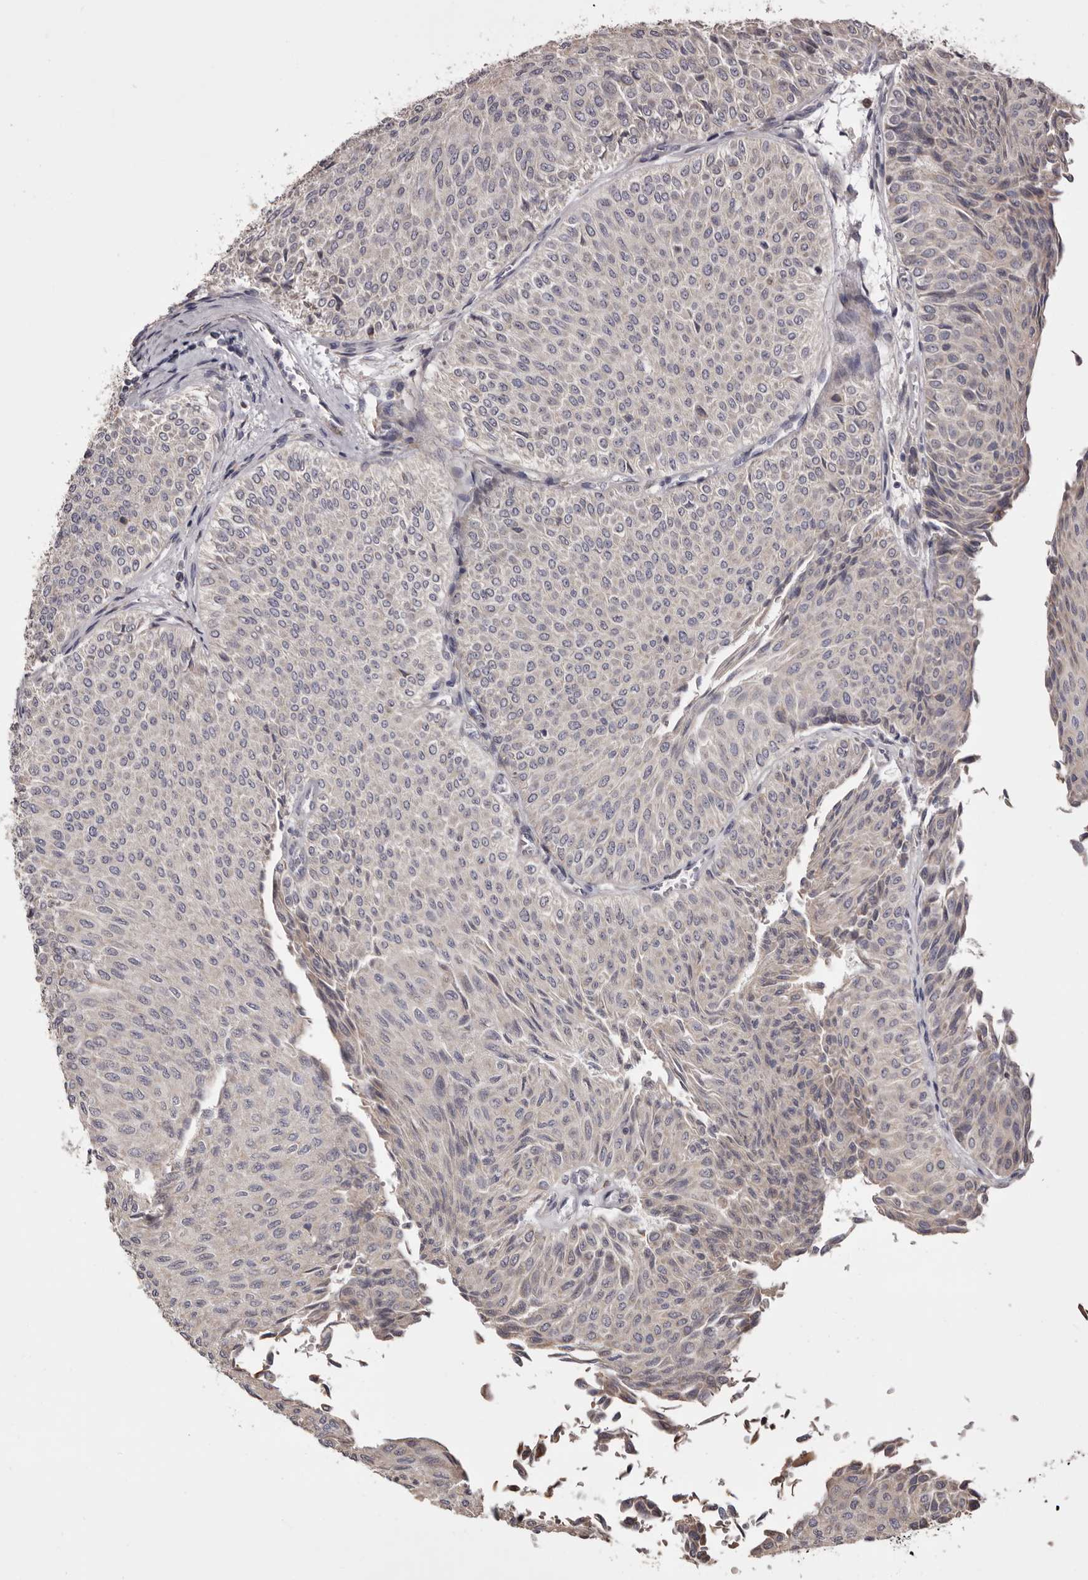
{"staining": {"intensity": "negative", "quantity": "none", "location": "none"}, "tissue": "urothelial cancer", "cell_type": "Tumor cells", "image_type": "cancer", "snomed": [{"axis": "morphology", "description": "Urothelial carcinoma, Low grade"}, {"axis": "topography", "description": "Urinary bladder"}], "caption": "This is an immunohistochemistry (IHC) image of urothelial cancer. There is no positivity in tumor cells.", "gene": "PIGX", "patient": {"sex": "male", "age": 78}}